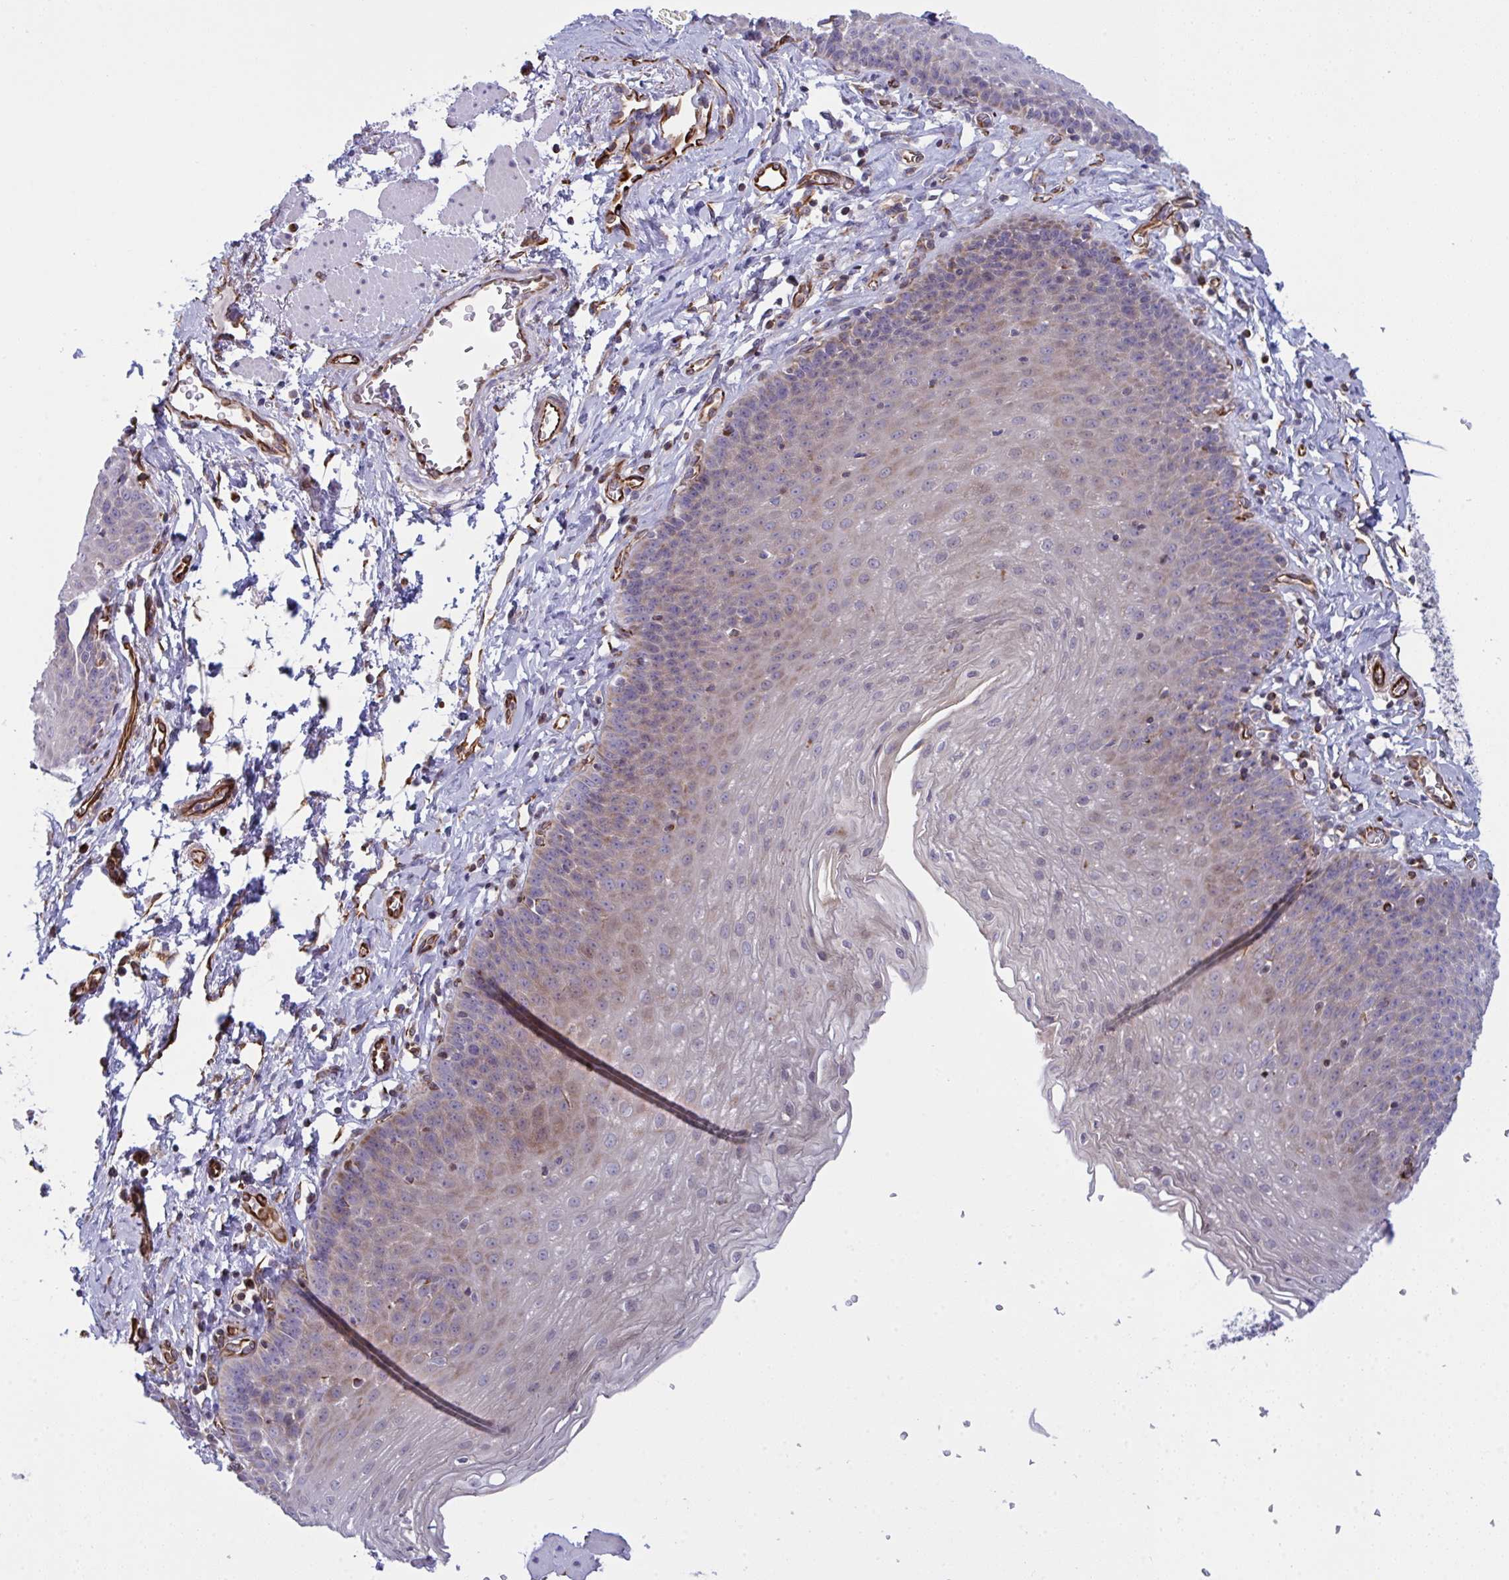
{"staining": {"intensity": "weak", "quantity": "25%-75%", "location": "cytoplasmic/membranous"}, "tissue": "esophagus", "cell_type": "Squamous epithelial cells", "image_type": "normal", "snomed": [{"axis": "morphology", "description": "Normal tissue, NOS"}, {"axis": "topography", "description": "Esophagus"}], "caption": "High-power microscopy captured an immunohistochemistry (IHC) image of unremarkable esophagus, revealing weak cytoplasmic/membranous expression in approximately 25%-75% of squamous epithelial cells.", "gene": "DCBLD1", "patient": {"sex": "female", "age": 81}}